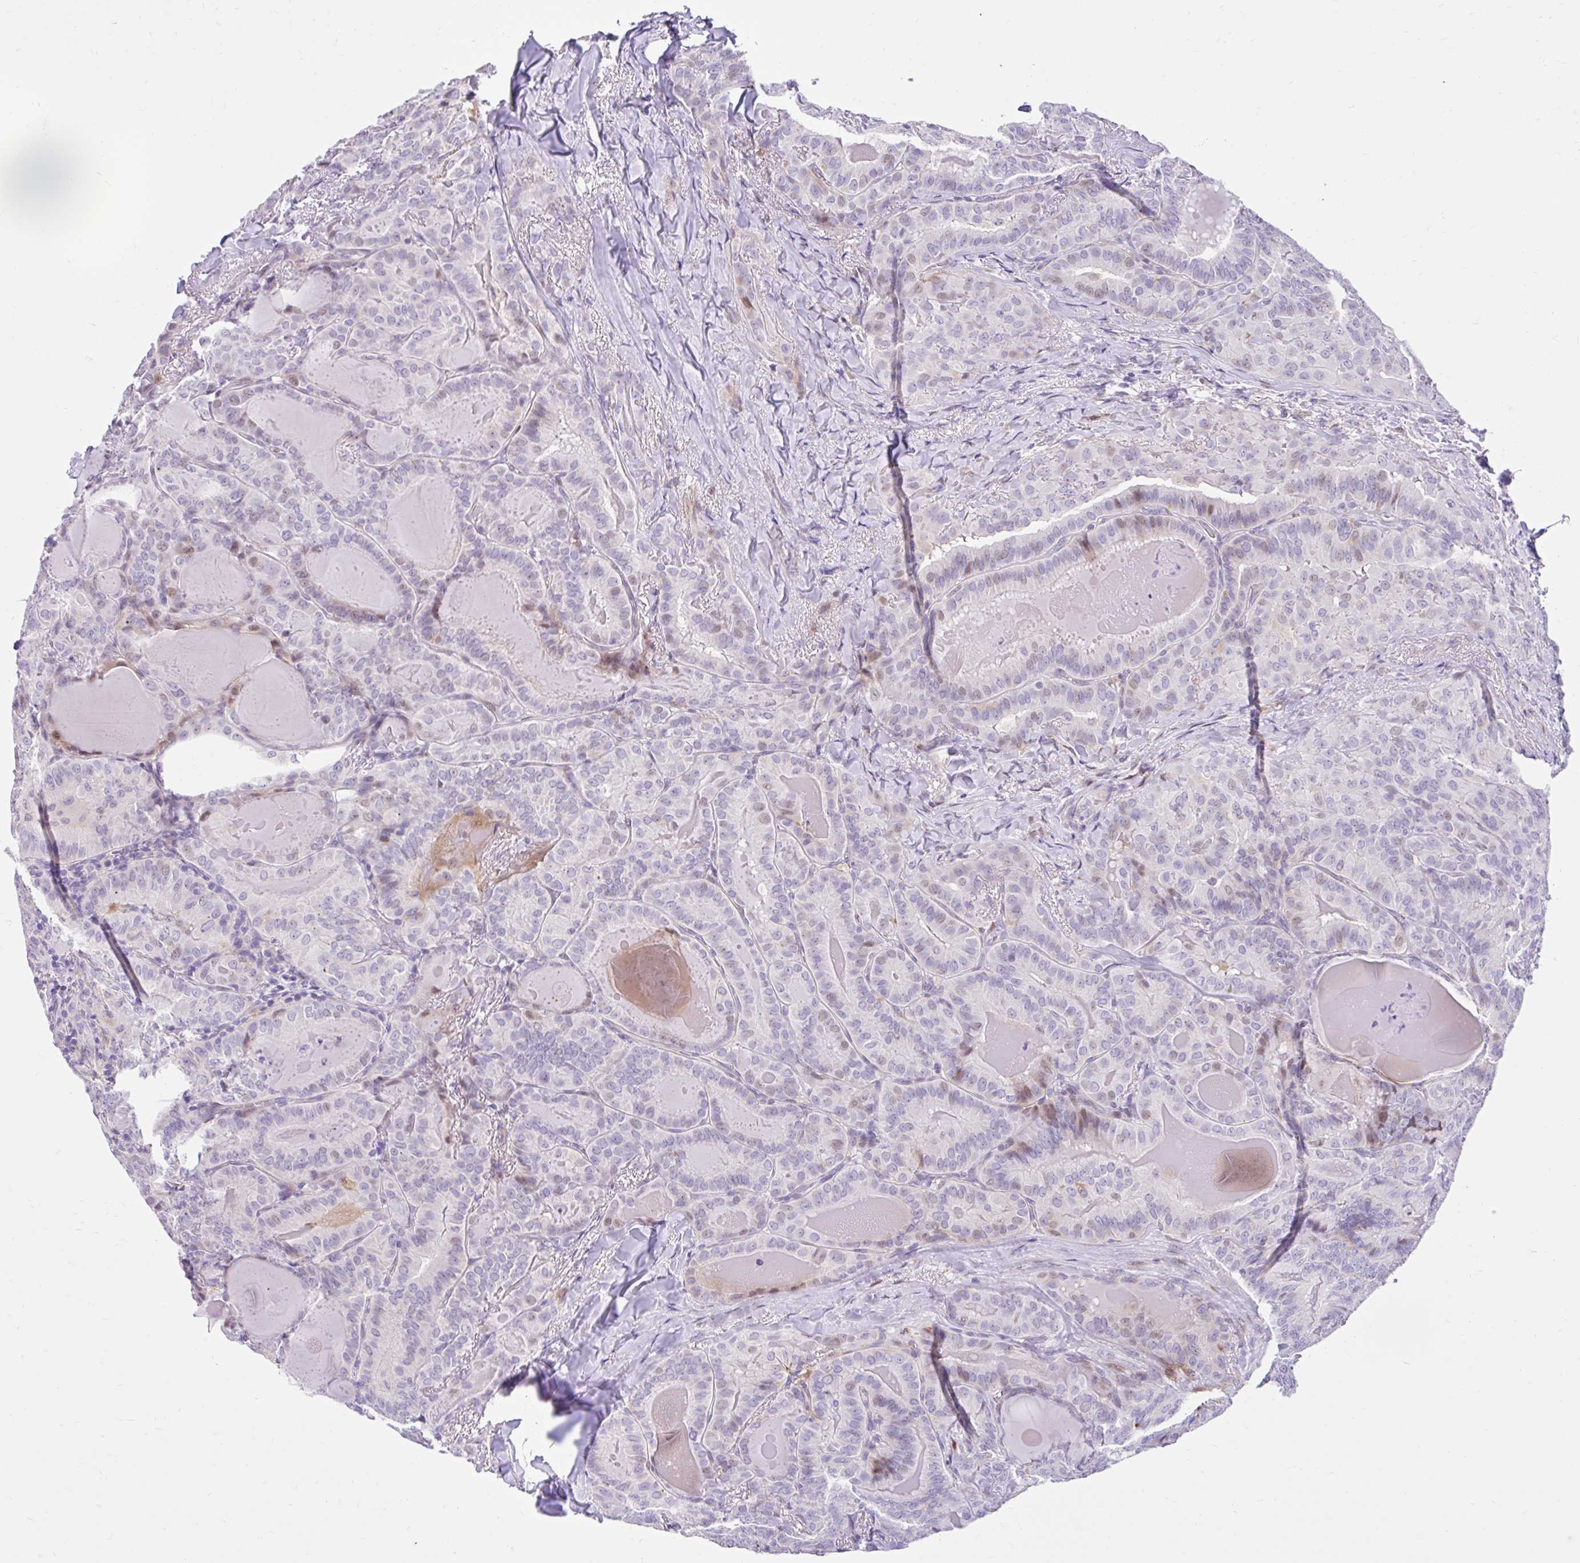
{"staining": {"intensity": "moderate", "quantity": "<25%", "location": "cytoplasmic/membranous,nuclear"}, "tissue": "thyroid cancer", "cell_type": "Tumor cells", "image_type": "cancer", "snomed": [{"axis": "morphology", "description": "Papillary adenocarcinoma, NOS"}, {"axis": "topography", "description": "Thyroid gland"}], "caption": "The micrograph demonstrates immunohistochemical staining of thyroid cancer. There is moderate cytoplasmic/membranous and nuclear positivity is identified in about <25% of tumor cells.", "gene": "NHLH2", "patient": {"sex": "female", "age": 68}}